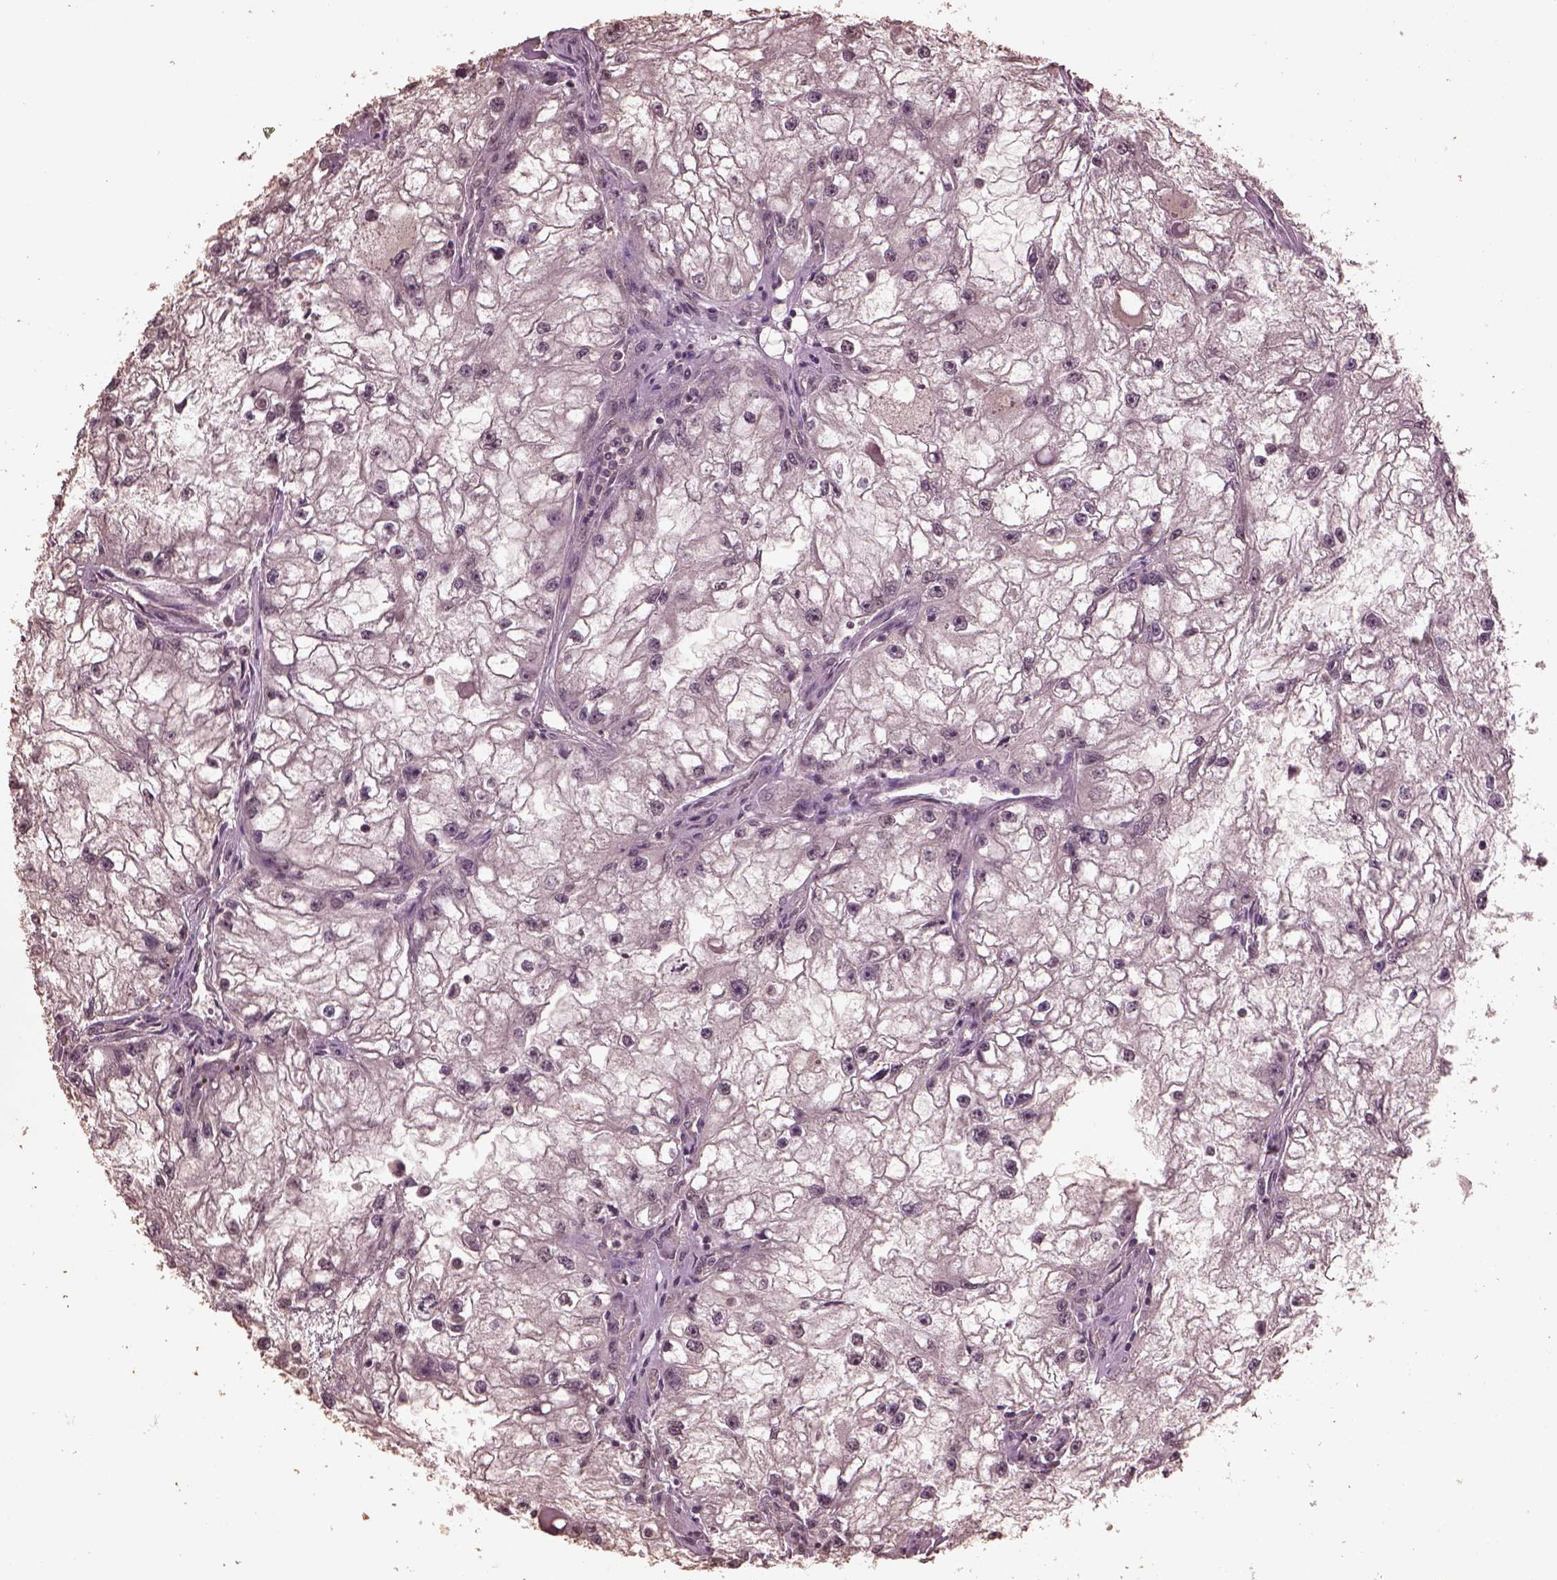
{"staining": {"intensity": "negative", "quantity": "none", "location": "none"}, "tissue": "renal cancer", "cell_type": "Tumor cells", "image_type": "cancer", "snomed": [{"axis": "morphology", "description": "Adenocarcinoma, NOS"}, {"axis": "topography", "description": "Kidney"}], "caption": "Protein analysis of adenocarcinoma (renal) displays no significant staining in tumor cells.", "gene": "CPT1C", "patient": {"sex": "male", "age": 59}}